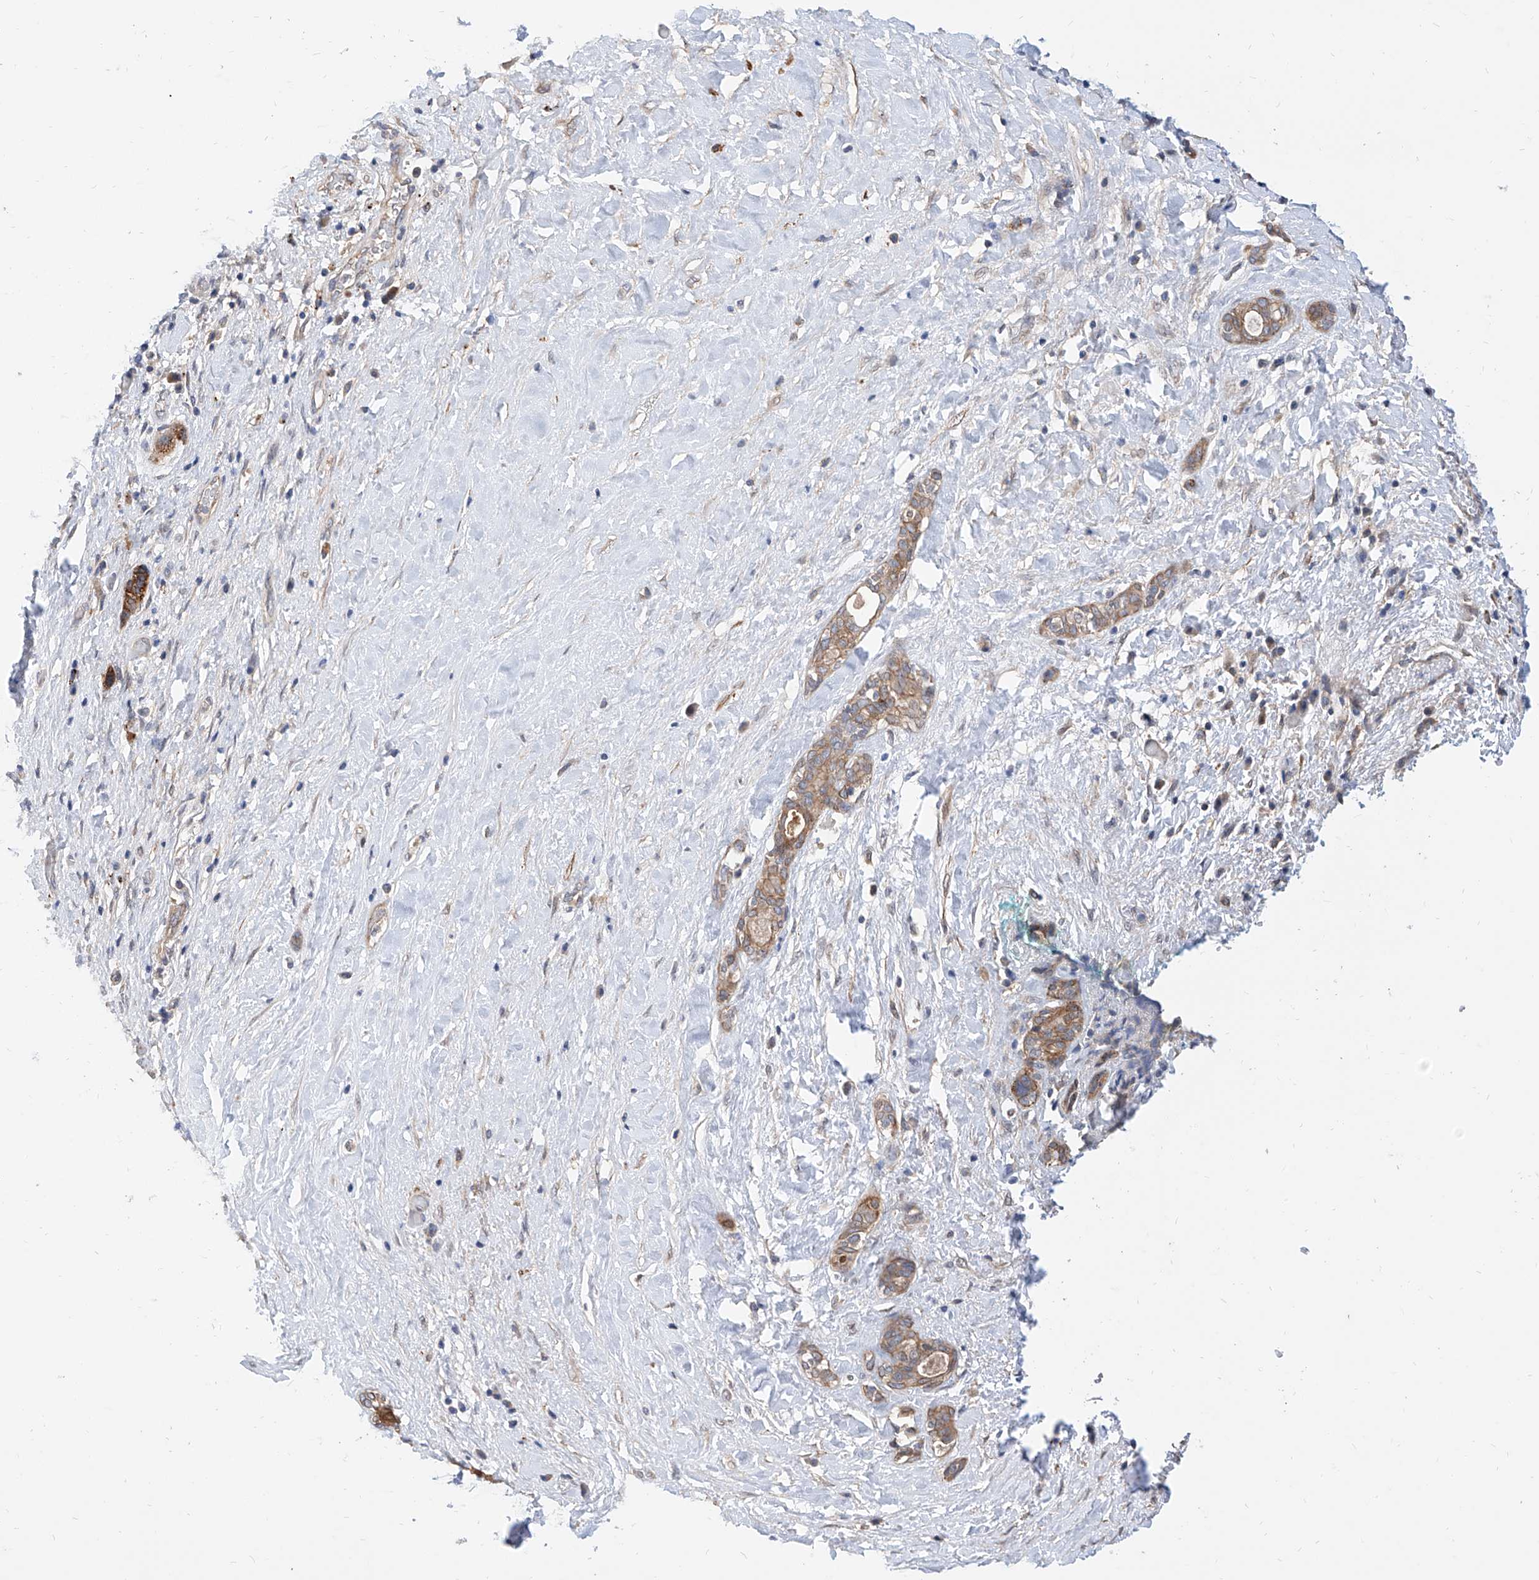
{"staining": {"intensity": "moderate", "quantity": ">75%", "location": "cytoplasmic/membranous"}, "tissue": "pancreatic cancer", "cell_type": "Tumor cells", "image_type": "cancer", "snomed": [{"axis": "morphology", "description": "Normal tissue, NOS"}, {"axis": "morphology", "description": "Adenocarcinoma, NOS"}, {"axis": "topography", "description": "Pancreas"}, {"axis": "topography", "description": "Peripheral nerve tissue"}], "caption": "IHC (DAB) staining of pancreatic cancer shows moderate cytoplasmic/membranous protein staining in approximately >75% of tumor cells.", "gene": "MAGEE2", "patient": {"sex": "female", "age": 63}}